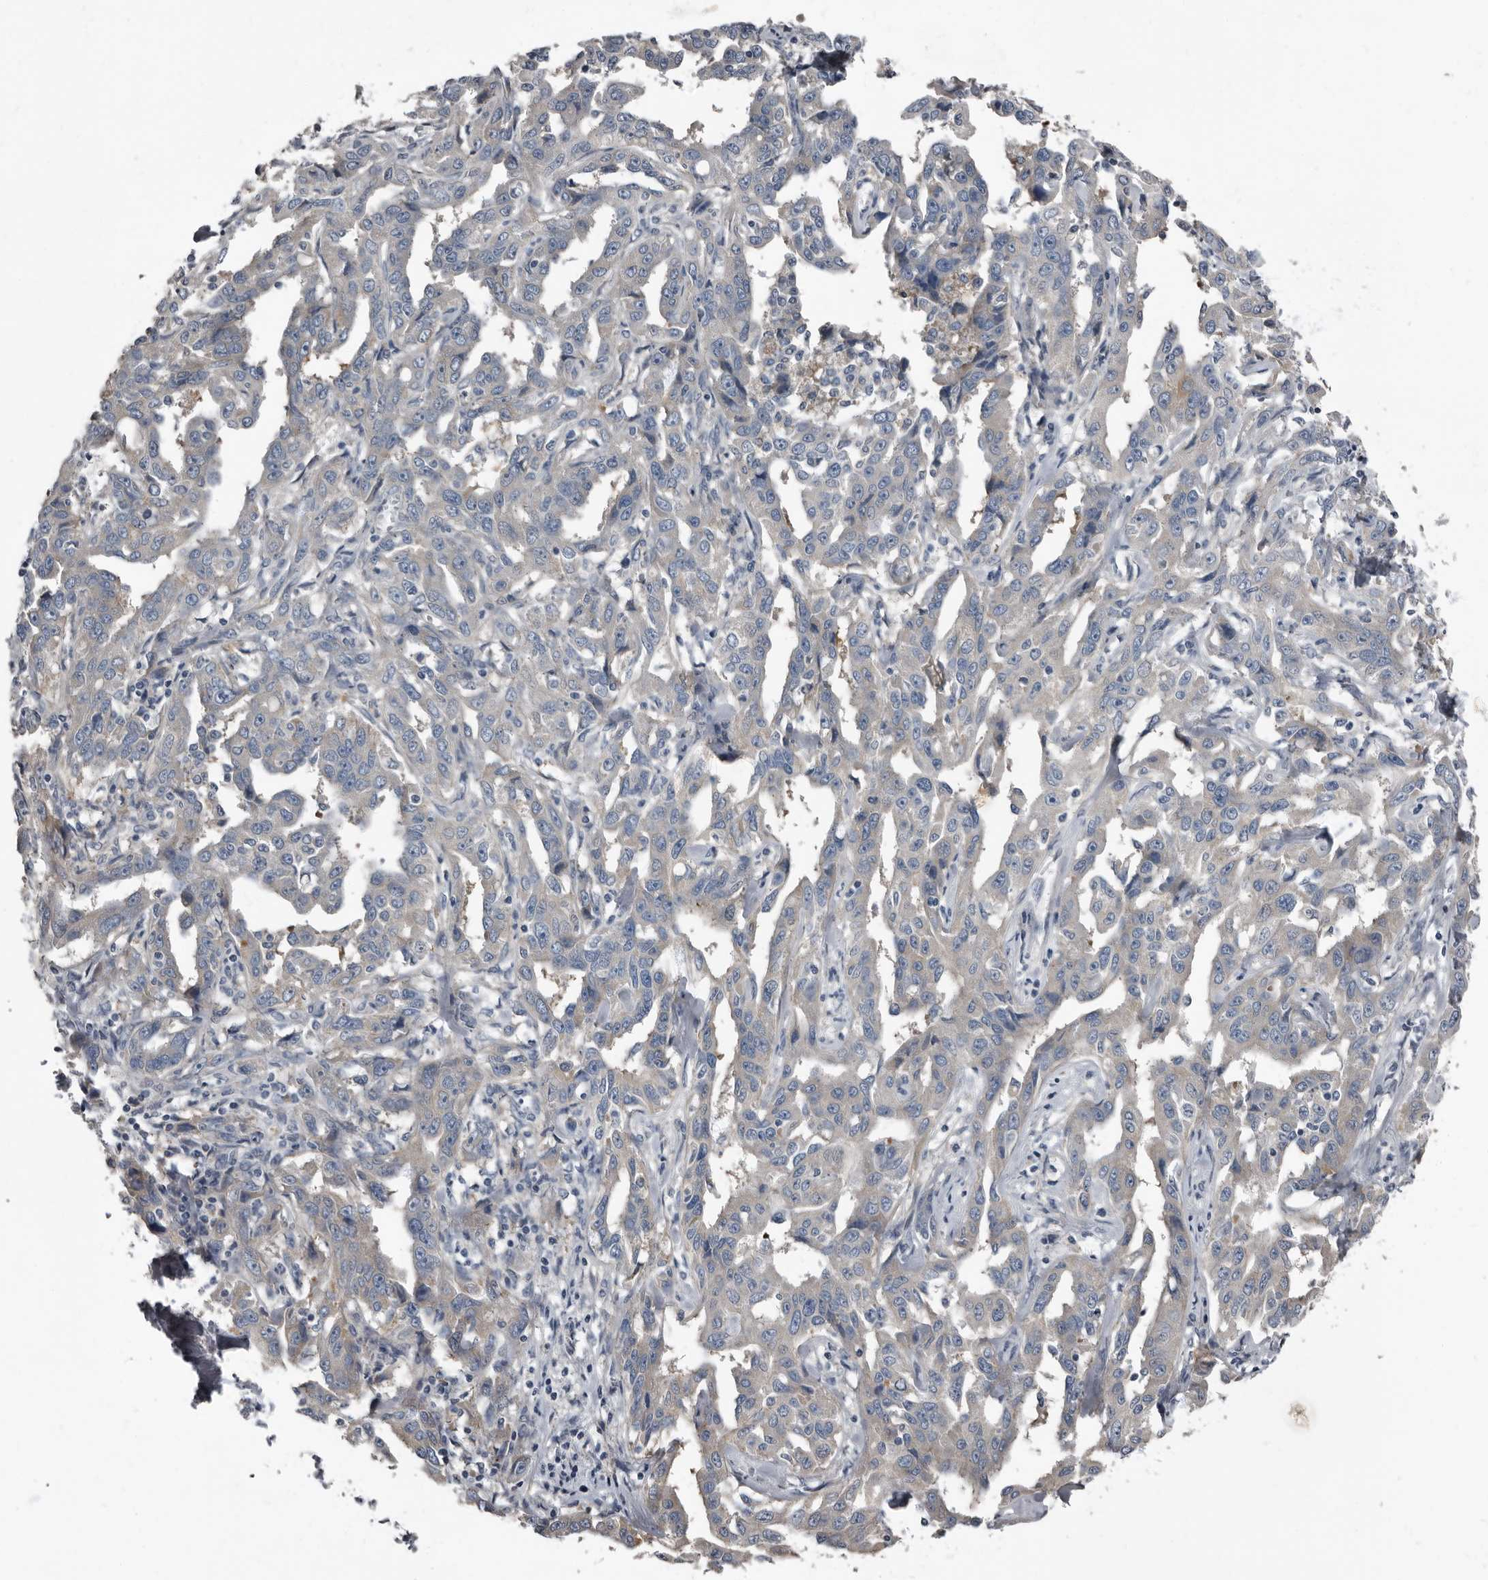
{"staining": {"intensity": "negative", "quantity": "none", "location": "none"}, "tissue": "liver cancer", "cell_type": "Tumor cells", "image_type": "cancer", "snomed": [{"axis": "morphology", "description": "Cholangiocarcinoma"}, {"axis": "topography", "description": "Liver"}], "caption": "High power microscopy image of an immunohistochemistry (IHC) image of liver cholangiocarcinoma, revealing no significant positivity in tumor cells.", "gene": "TPD52L1", "patient": {"sex": "male", "age": 59}}